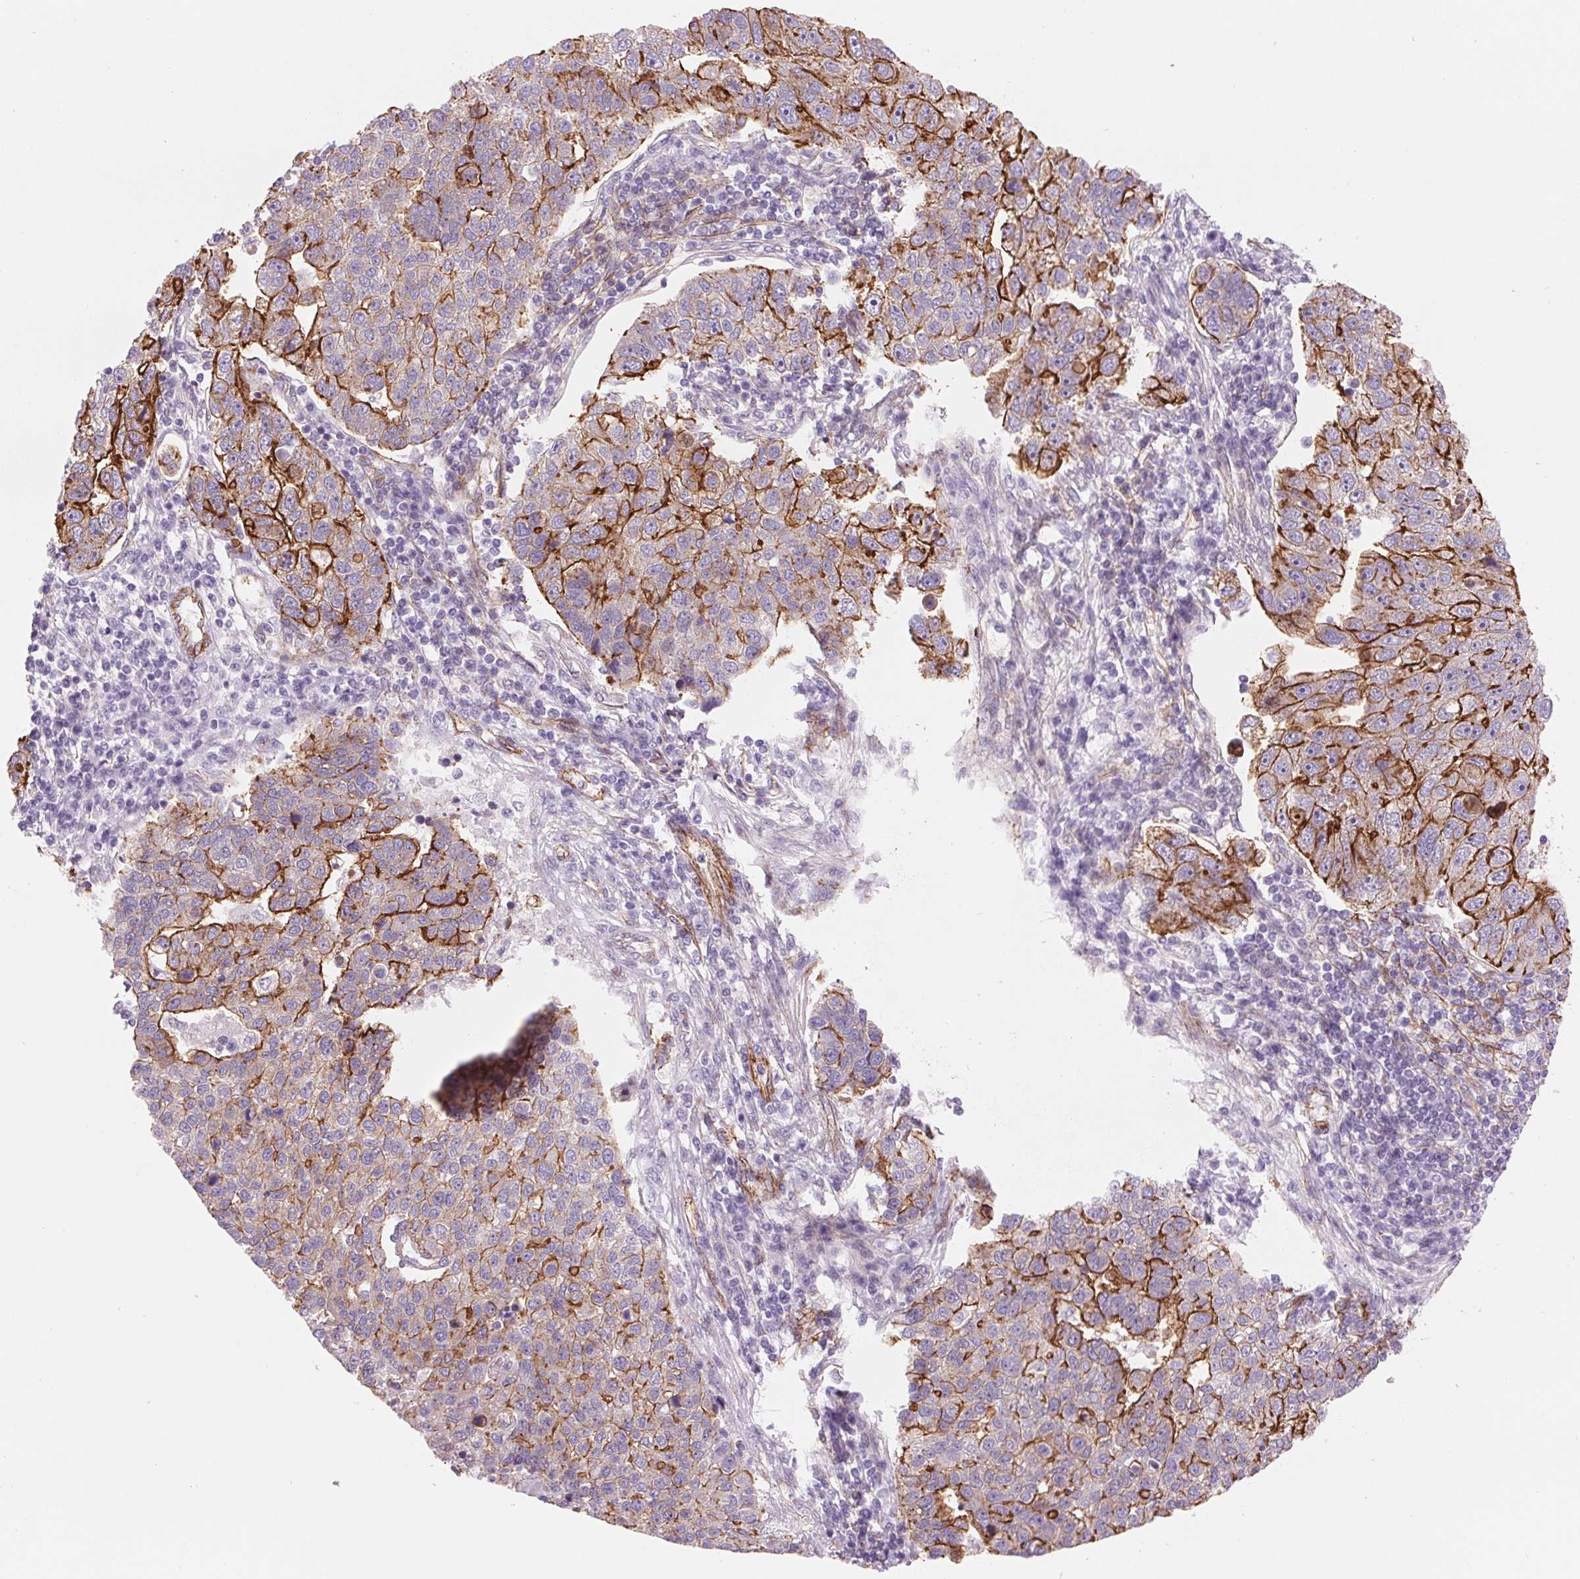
{"staining": {"intensity": "strong", "quantity": "25%-75%", "location": "cytoplasmic/membranous"}, "tissue": "pancreatic cancer", "cell_type": "Tumor cells", "image_type": "cancer", "snomed": [{"axis": "morphology", "description": "Adenocarcinoma, NOS"}, {"axis": "topography", "description": "Pancreas"}], "caption": "Immunohistochemical staining of human adenocarcinoma (pancreatic) demonstrates high levels of strong cytoplasmic/membranous positivity in approximately 25%-75% of tumor cells. The staining was performed using DAB (3,3'-diaminobenzidine) to visualize the protein expression in brown, while the nuclei were stained in blue with hematoxylin (Magnification: 20x).", "gene": "DIXDC1", "patient": {"sex": "female", "age": 61}}